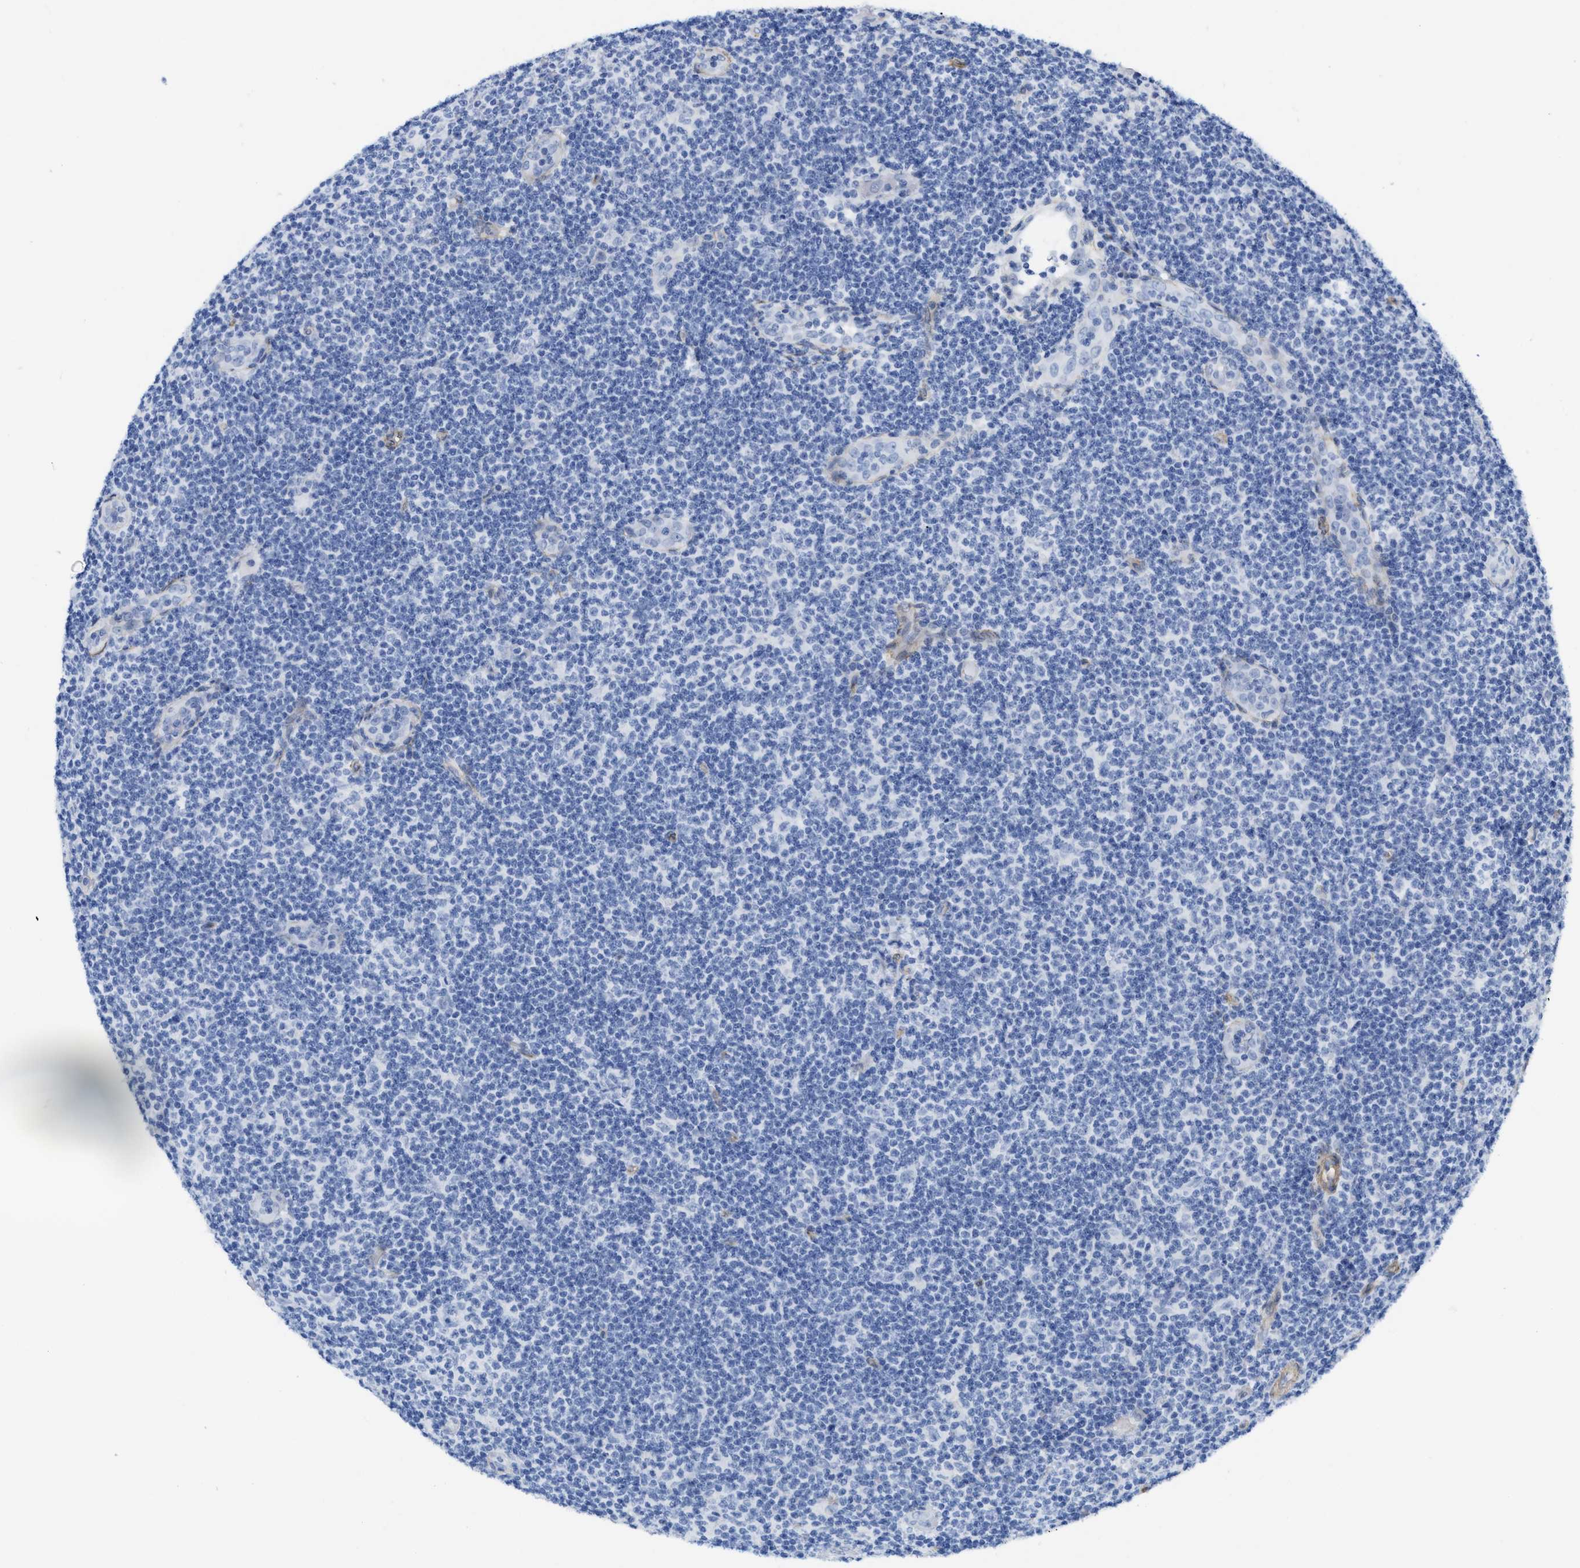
{"staining": {"intensity": "negative", "quantity": "none", "location": "none"}, "tissue": "lymphoma", "cell_type": "Tumor cells", "image_type": "cancer", "snomed": [{"axis": "morphology", "description": "Malignant lymphoma, non-Hodgkin's type, Low grade"}, {"axis": "topography", "description": "Lymph node"}], "caption": "A histopathology image of low-grade malignant lymphoma, non-Hodgkin's type stained for a protein exhibits no brown staining in tumor cells.", "gene": "TUB", "patient": {"sex": "male", "age": 83}}